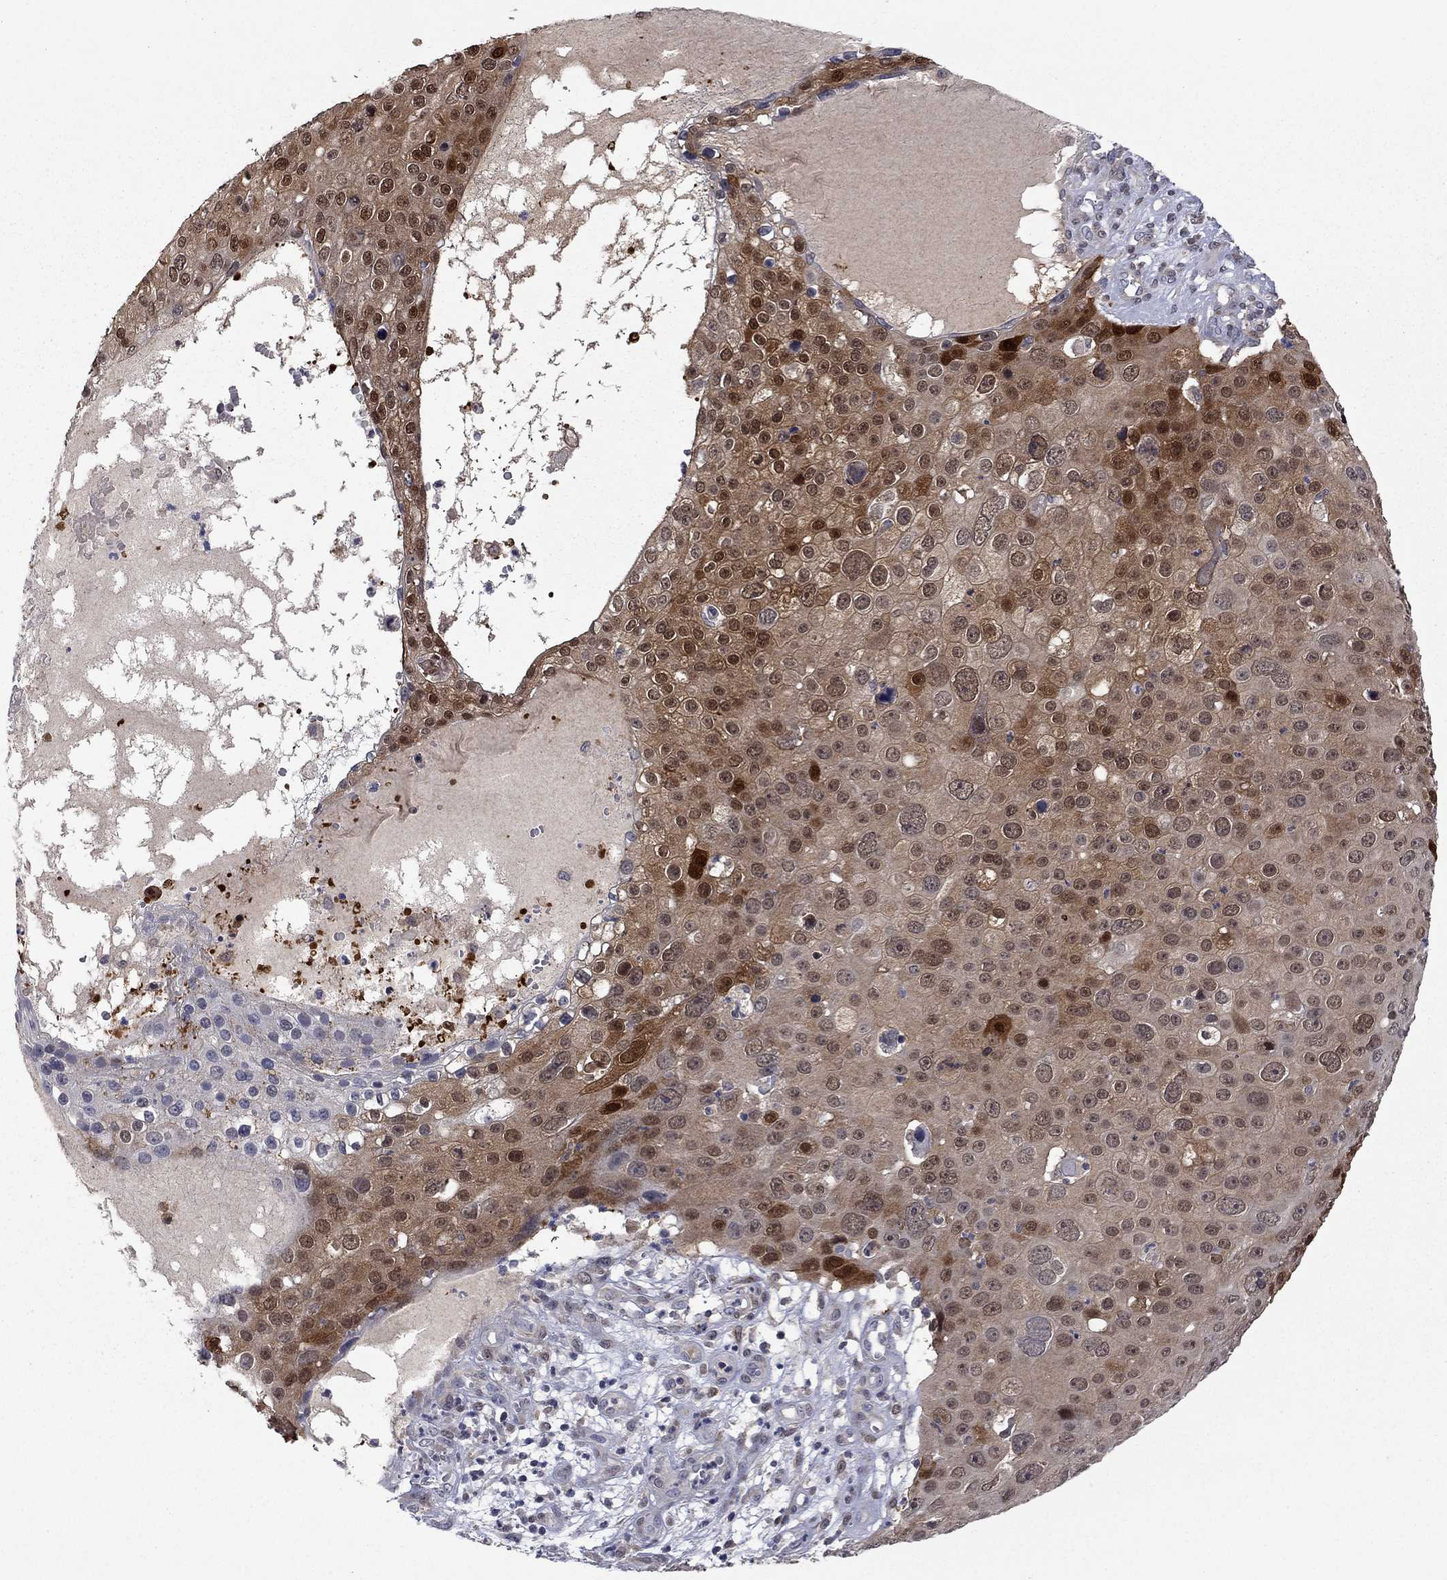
{"staining": {"intensity": "strong", "quantity": "25%-75%", "location": "cytoplasmic/membranous,nuclear"}, "tissue": "skin cancer", "cell_type": "Tumor cells", "image_type": "cancer", "snomed": [{"axis": "morphology", "description": "Squamous cell carcinoma, NOS"}, {"axis": "topography", "description": "Skin"}], "caption": "About 25%-75% of tumor cells in skin squamous cell carcinoma display strong cytoplasmic/membranous and nuclear protein expression as visualized by brown immunohistochemical staining.", "gene": "CBR1", "patient": {"sex": "male", "age": 71}}